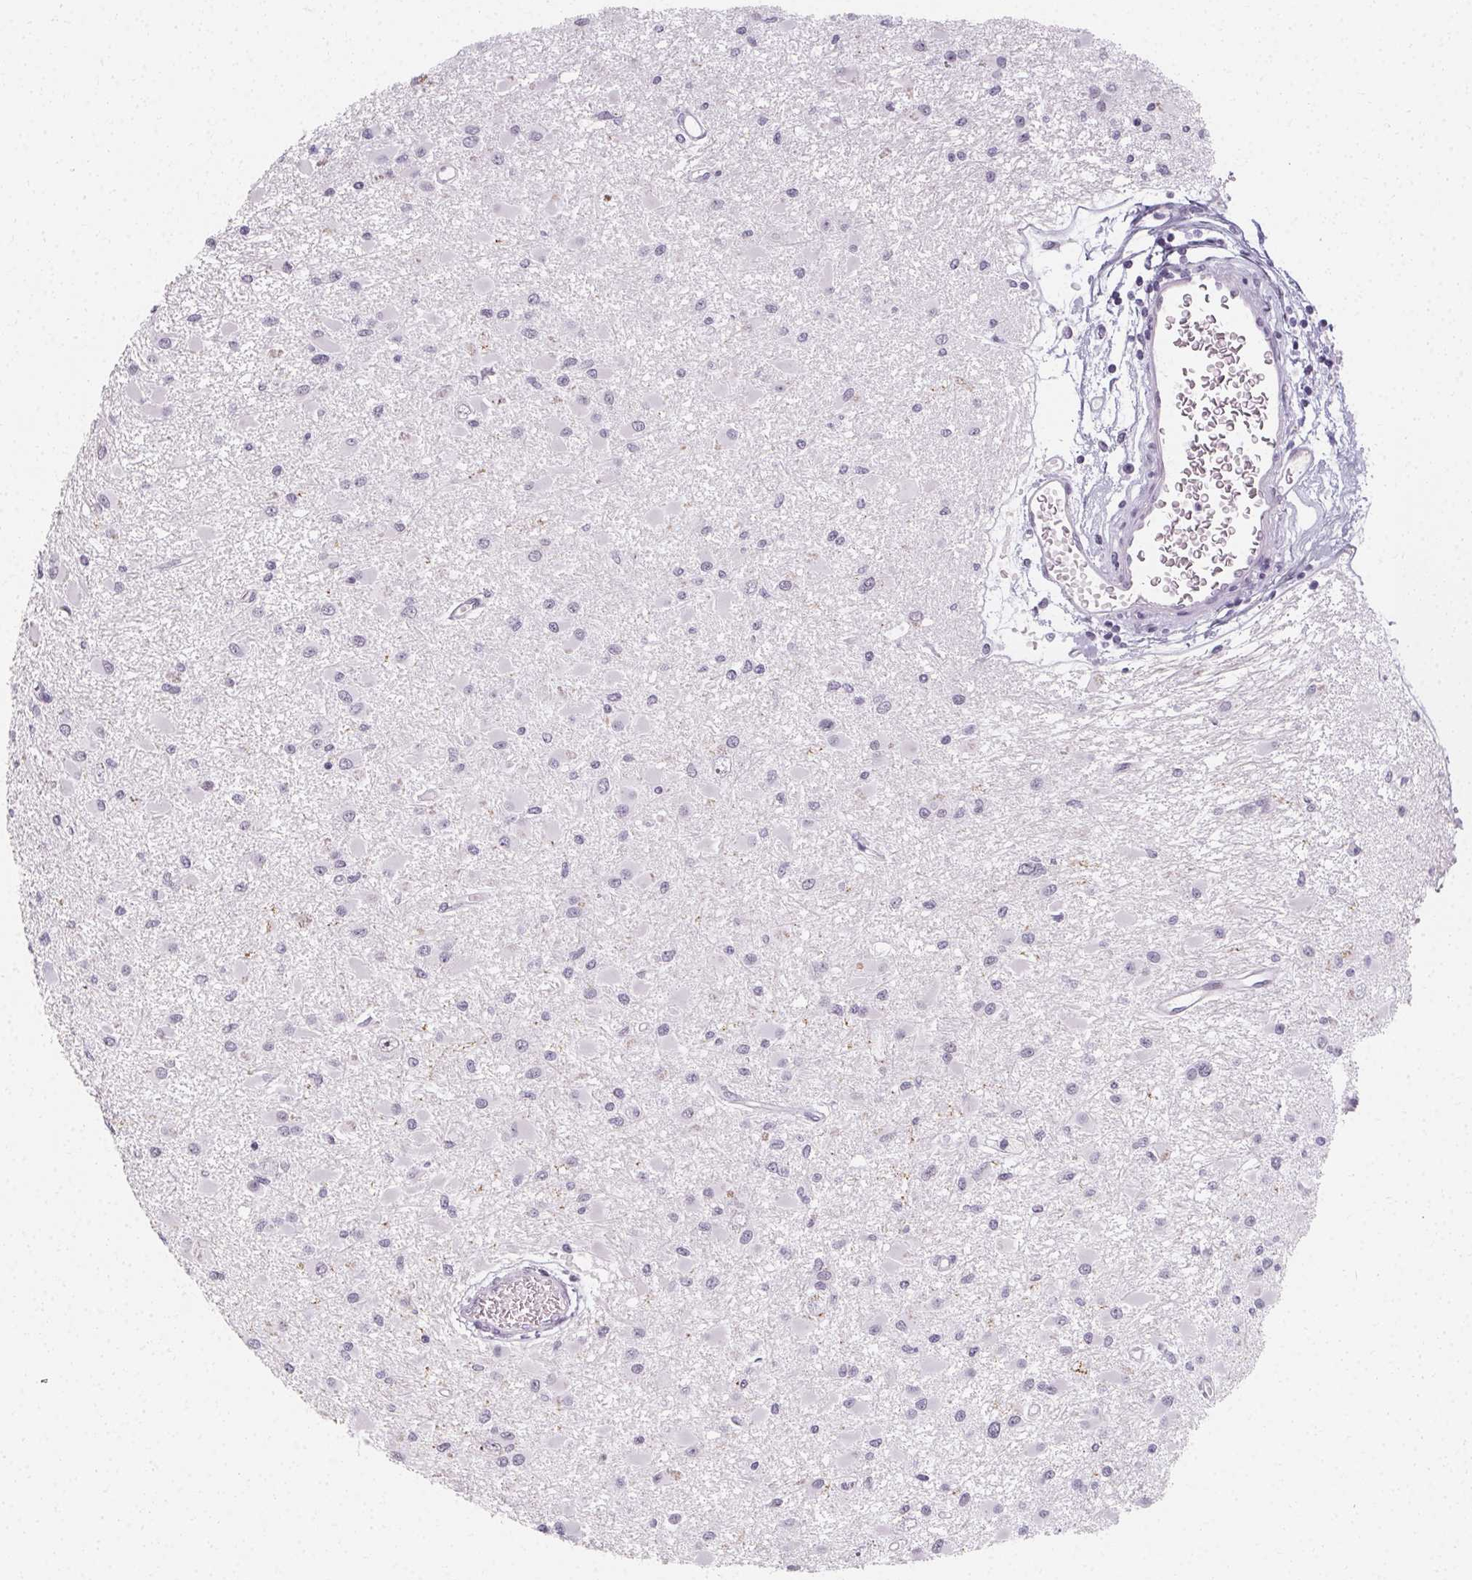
{"staining": {"intensity": "negative", "quantity": "none", "location": "none"}, "tissue": "glioma", "cell_type": "Tumor cells", "image_type": "cancer", "snomed": [{"axis": "morphology", "description": "Glioma, malignant, High grade"}, {"axis": "topography", "description": "Brain"}], "caption": "Photomicrograph shows no protein positivity in tumor cells of glioma tissue.", "gene": "SYNPR", "patient": {"sex": "male", "age": 54}}